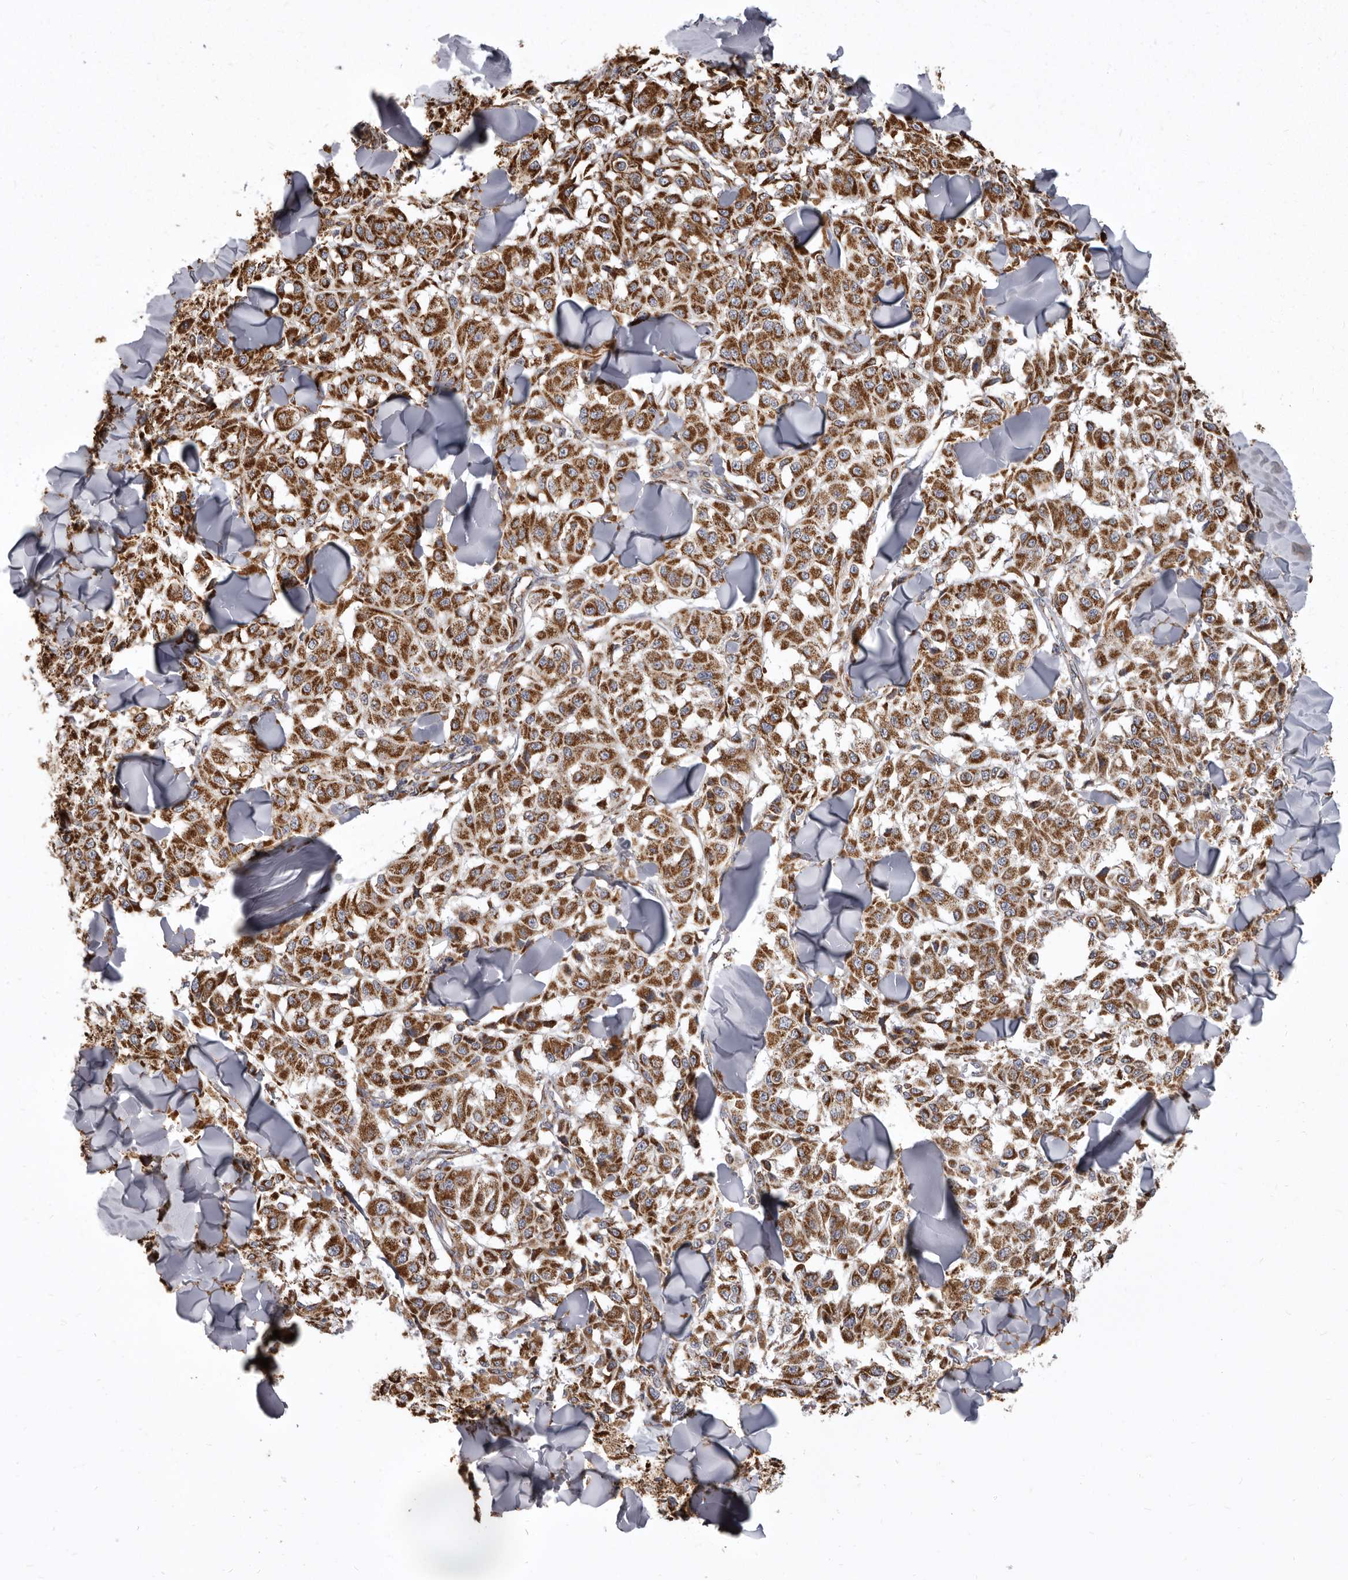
{"staining": {"intensity": "strong", "quantity": ">75%", "location": "cytoplasmic/membranous"}, "tissue": "melanoma", "cell_type": "Tumor cells", "image_type": "cancer", "snomed": [{"axis": "morphology", "description": "Malignant melanoma, NOS"}, {"axis": "topography", "description": "Skin"}], "caption": "A high-resolution image shows IHC staining of malignant melanoma, which shows strong cytoplasmic/membranous staining in approximately >75% of tumor cells.", "gene": "CDK5RAP3", "patient": {"sex": "female", "age": 64}}